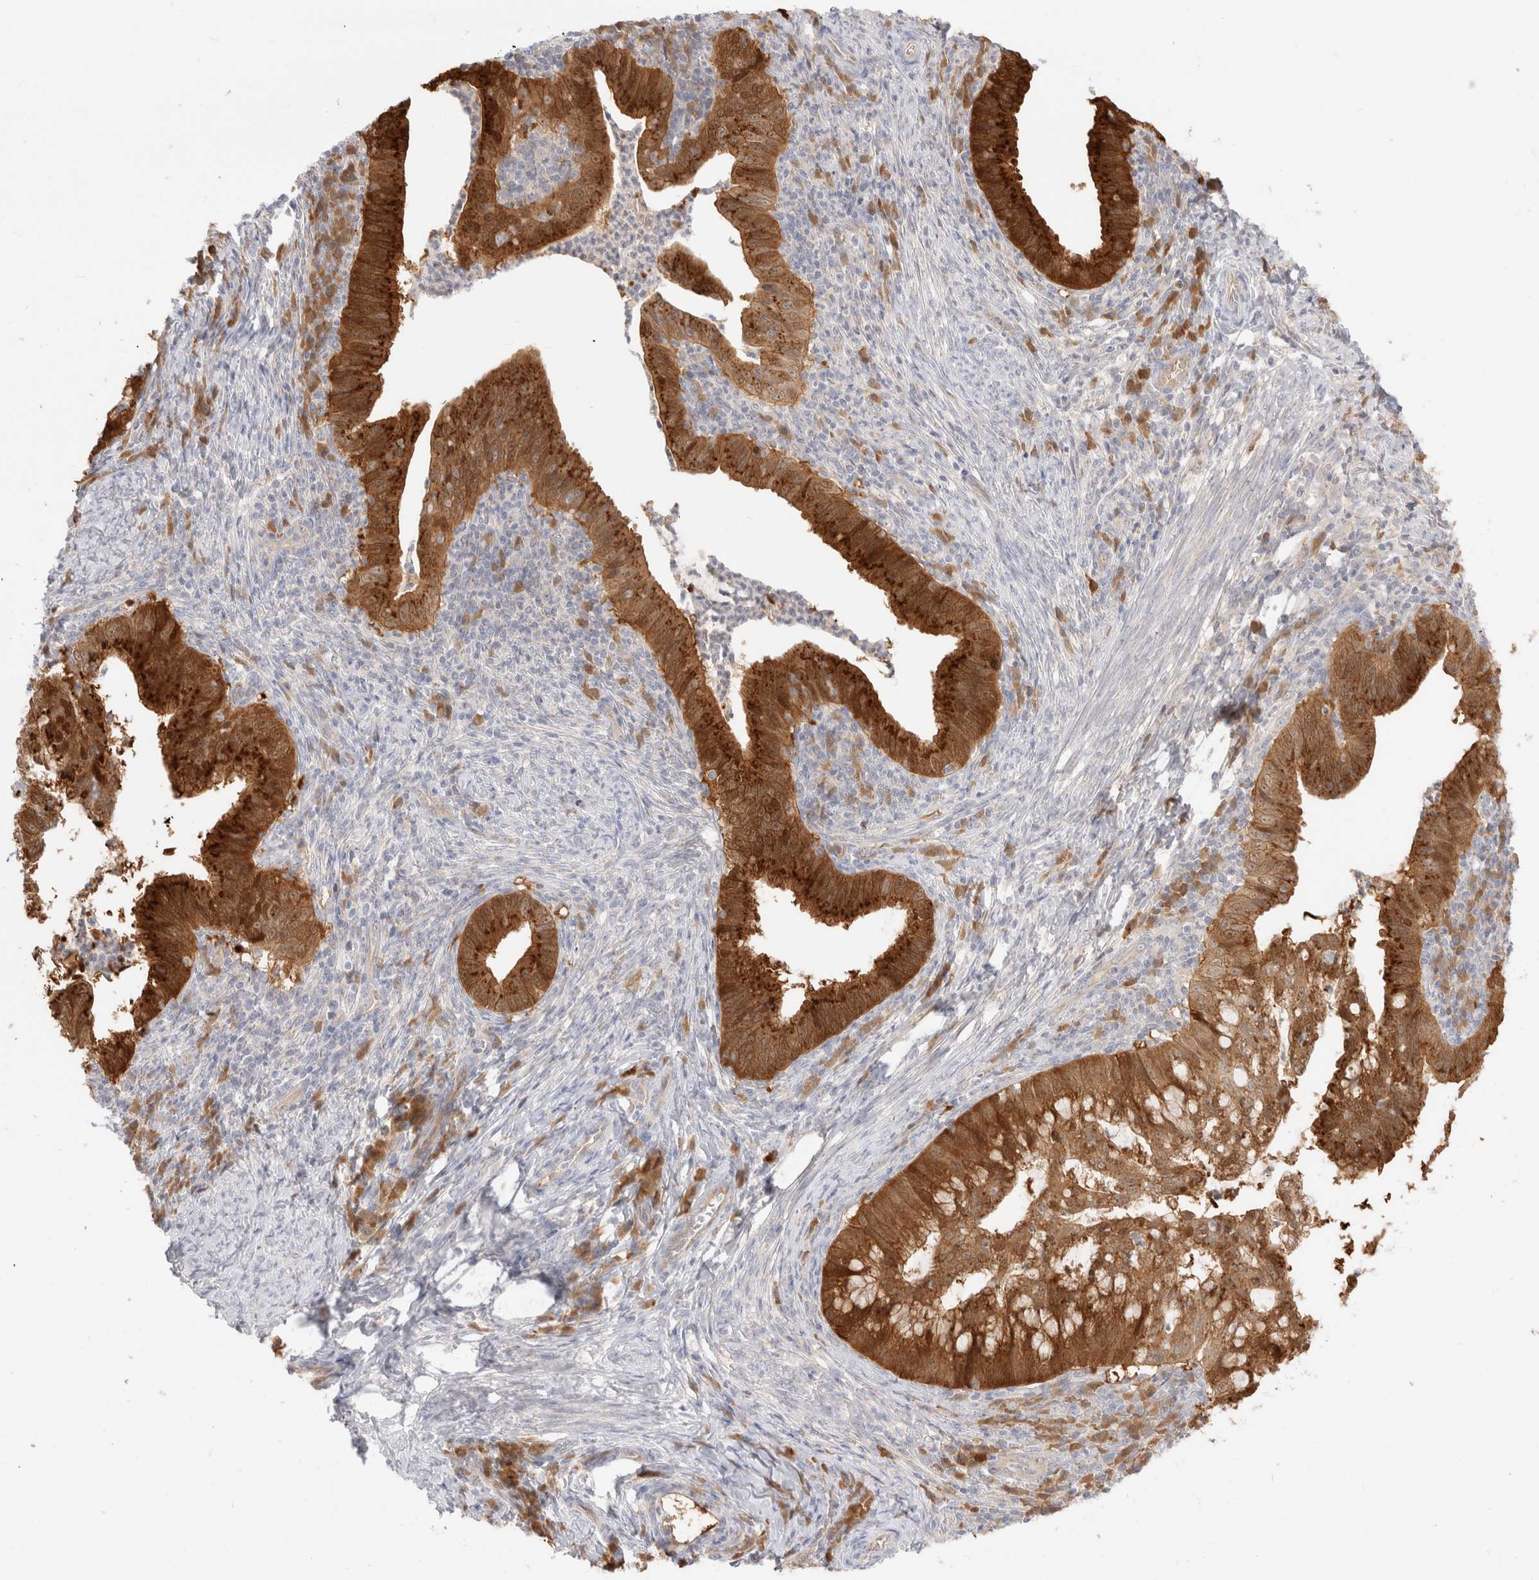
{"staining": {"intensity": "strong", "quantity": ">75%", "location": "cytoplasmic/membranous"}, "tissue": "cervical cancer", "cell_type": "Tumor cells", "image_type": "cancer", "snomed": [{"axis": "morphology", "description": "Adenocarcinoma, NOS"}, {"axis": "topography", "description": "Cervix"}], "caption": "High-power microscopy captured an immunohistochemistry photomicrograph of adenocarcinoma (cervical), revealing strong cytoplasmic/membranous expression in approximately >75% of tumor cells. The protein of interest is stained brown, and the nuclei are stained in blue (DAB (3,3'-diaminobenzidine) IHC with brightfield microscopy, high magnification).", "gene": "EFCAB13", "patient": {"sex": "female", "age": 36}}